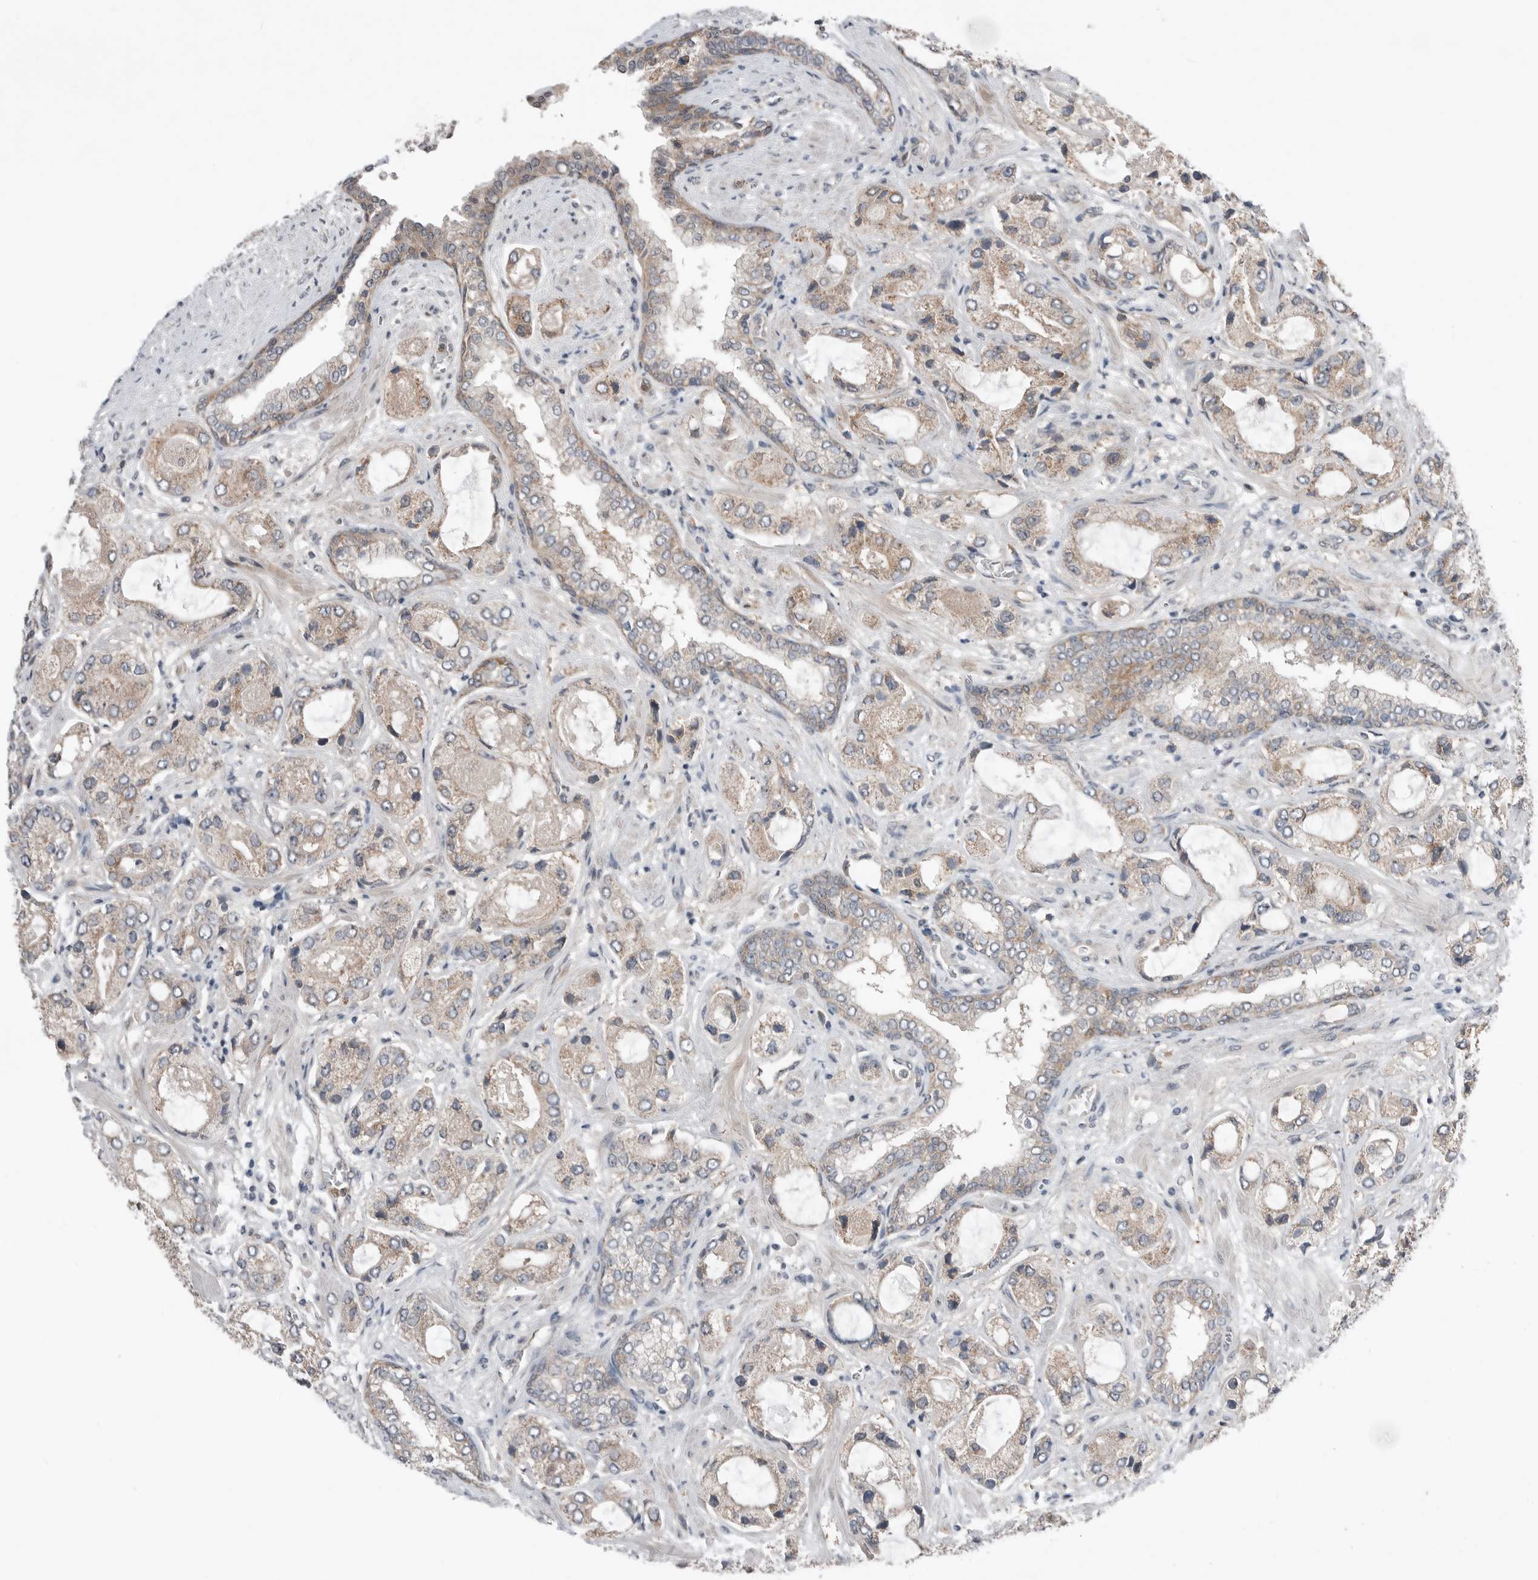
{"staining": {"intensity": "weak", "quantity": "25%-75%", "location": "cytoplasmic/membranous"}, "tissue": "prostate cancer", "cell_type": "Tumor cells", "image_type": "cancer", "snomed": [{"axis": "morphology", "description": "Normal tissue, NOS"}, {"axis": "morphology", "description": "Adenocarcinoma, High grade"}, {"axis": "topography", "description": "Prostate"}, {"axis": "topography", "description": "Peripheral nerve tissue"}], "caption": "IHC of prostate cancer (high-grade adenocarcinoma) displays low levels of weak cytoplasmic/membranous expression in about 25%-75% of tumor cells. The protein is shown in brown color, while the nuclei are stained blue.", "gene": "NTAQ1", "patient": {"sex": "male", "age": 59}}